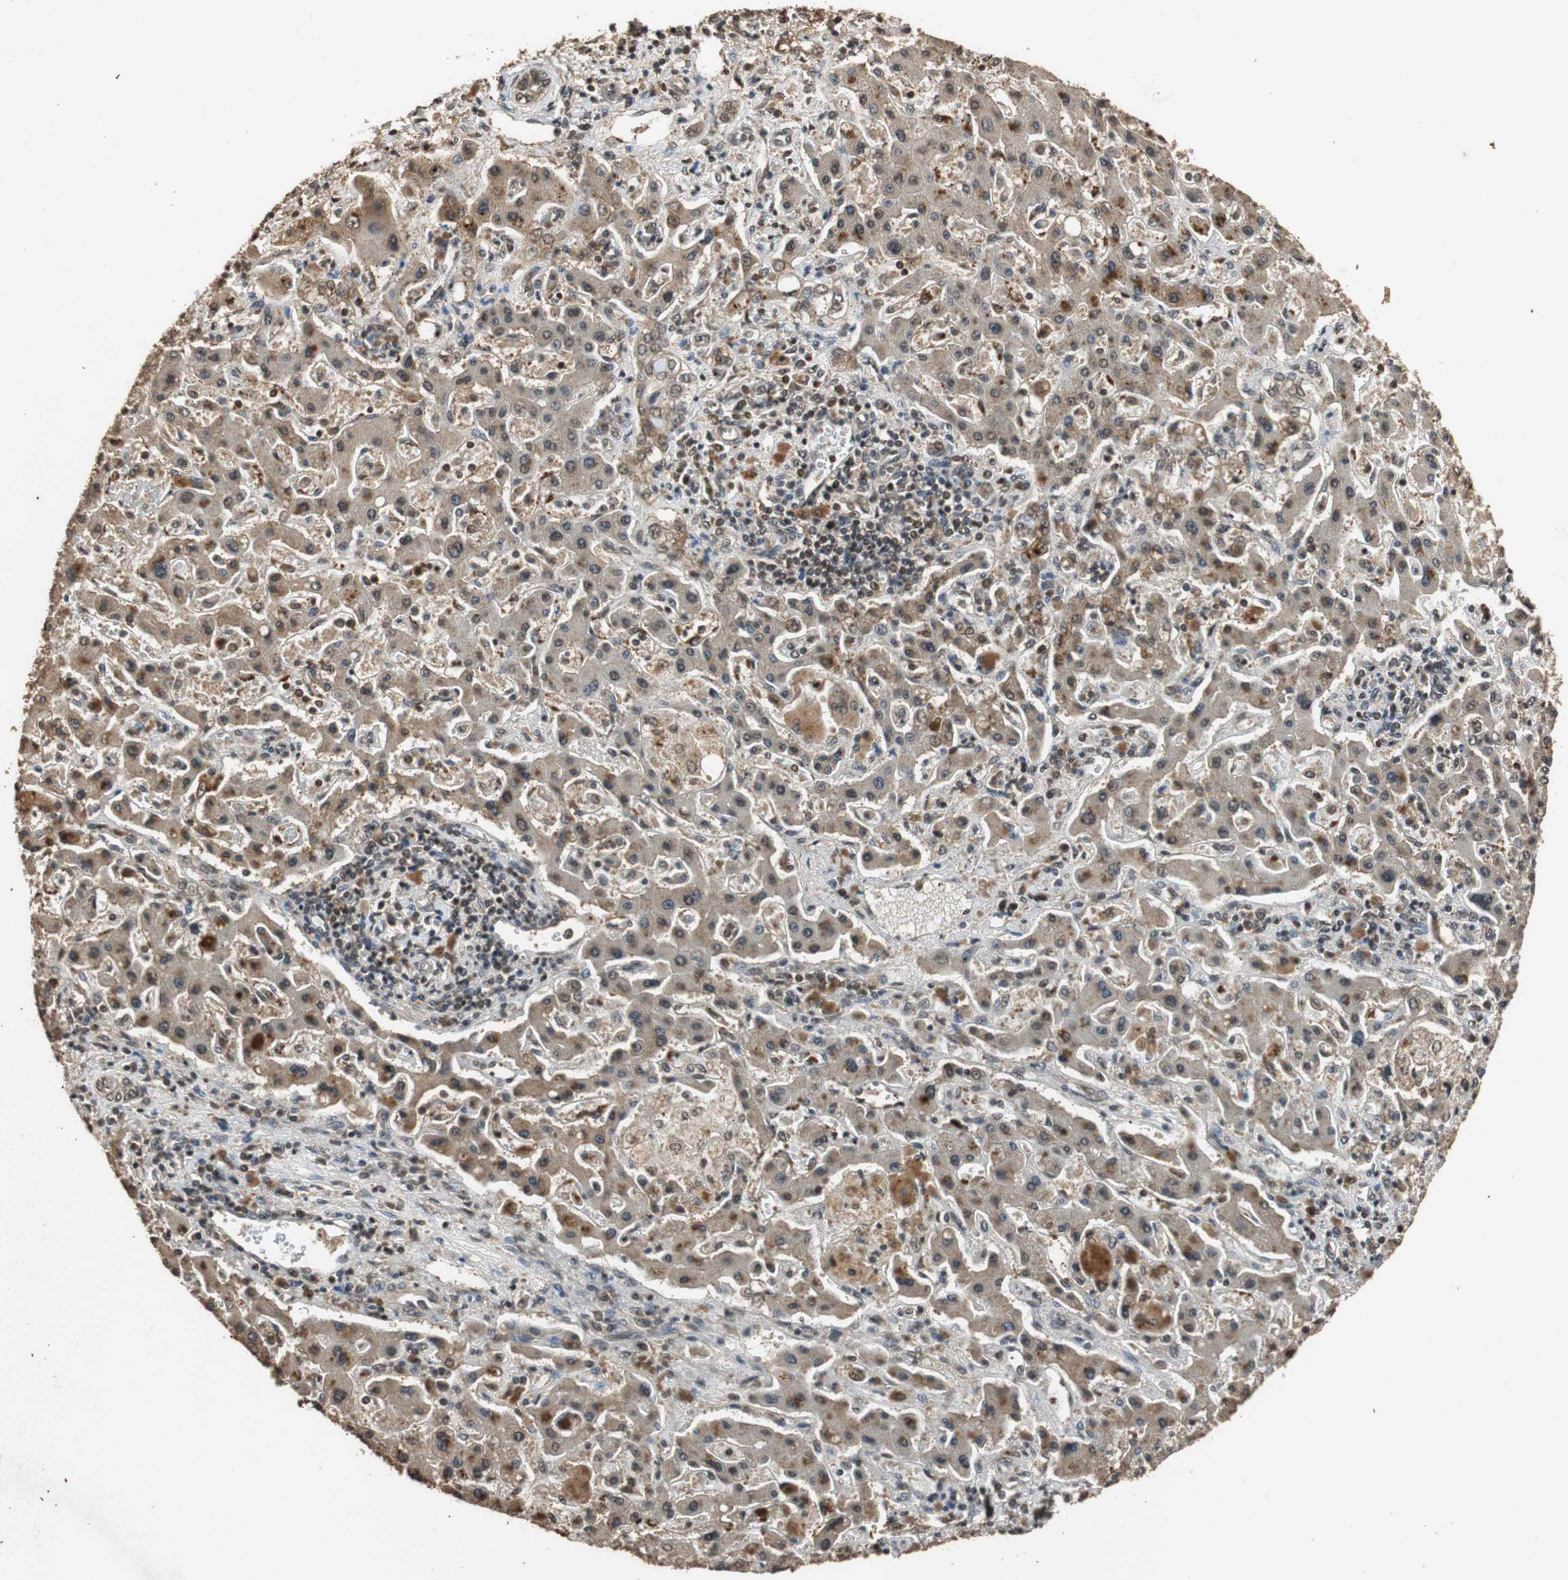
{"staining": {"intensity": "moderate", "quantity": ">75%", "location": "cytoplasmic/membranous,nuclear"}, "tissue": "liver cancer", "cell_type": "Tumor cells", "image_type": "cancer", "snomed": [{"axis": "morphology", "description": "Cholangiocarcinoma"}, {"axis": "topography", "description": "Liver"}], "caption": "IHC photomicrograph of human cholangiocarcinoma (liver) stained for a protein (brown), which reveals medium levels of moderate cytoplasmic/membranous and nuclear positivity in approximately >75% of tumor cells.", "gene": "ZNF18", "patient": {"sex": "male", "age": 50}}